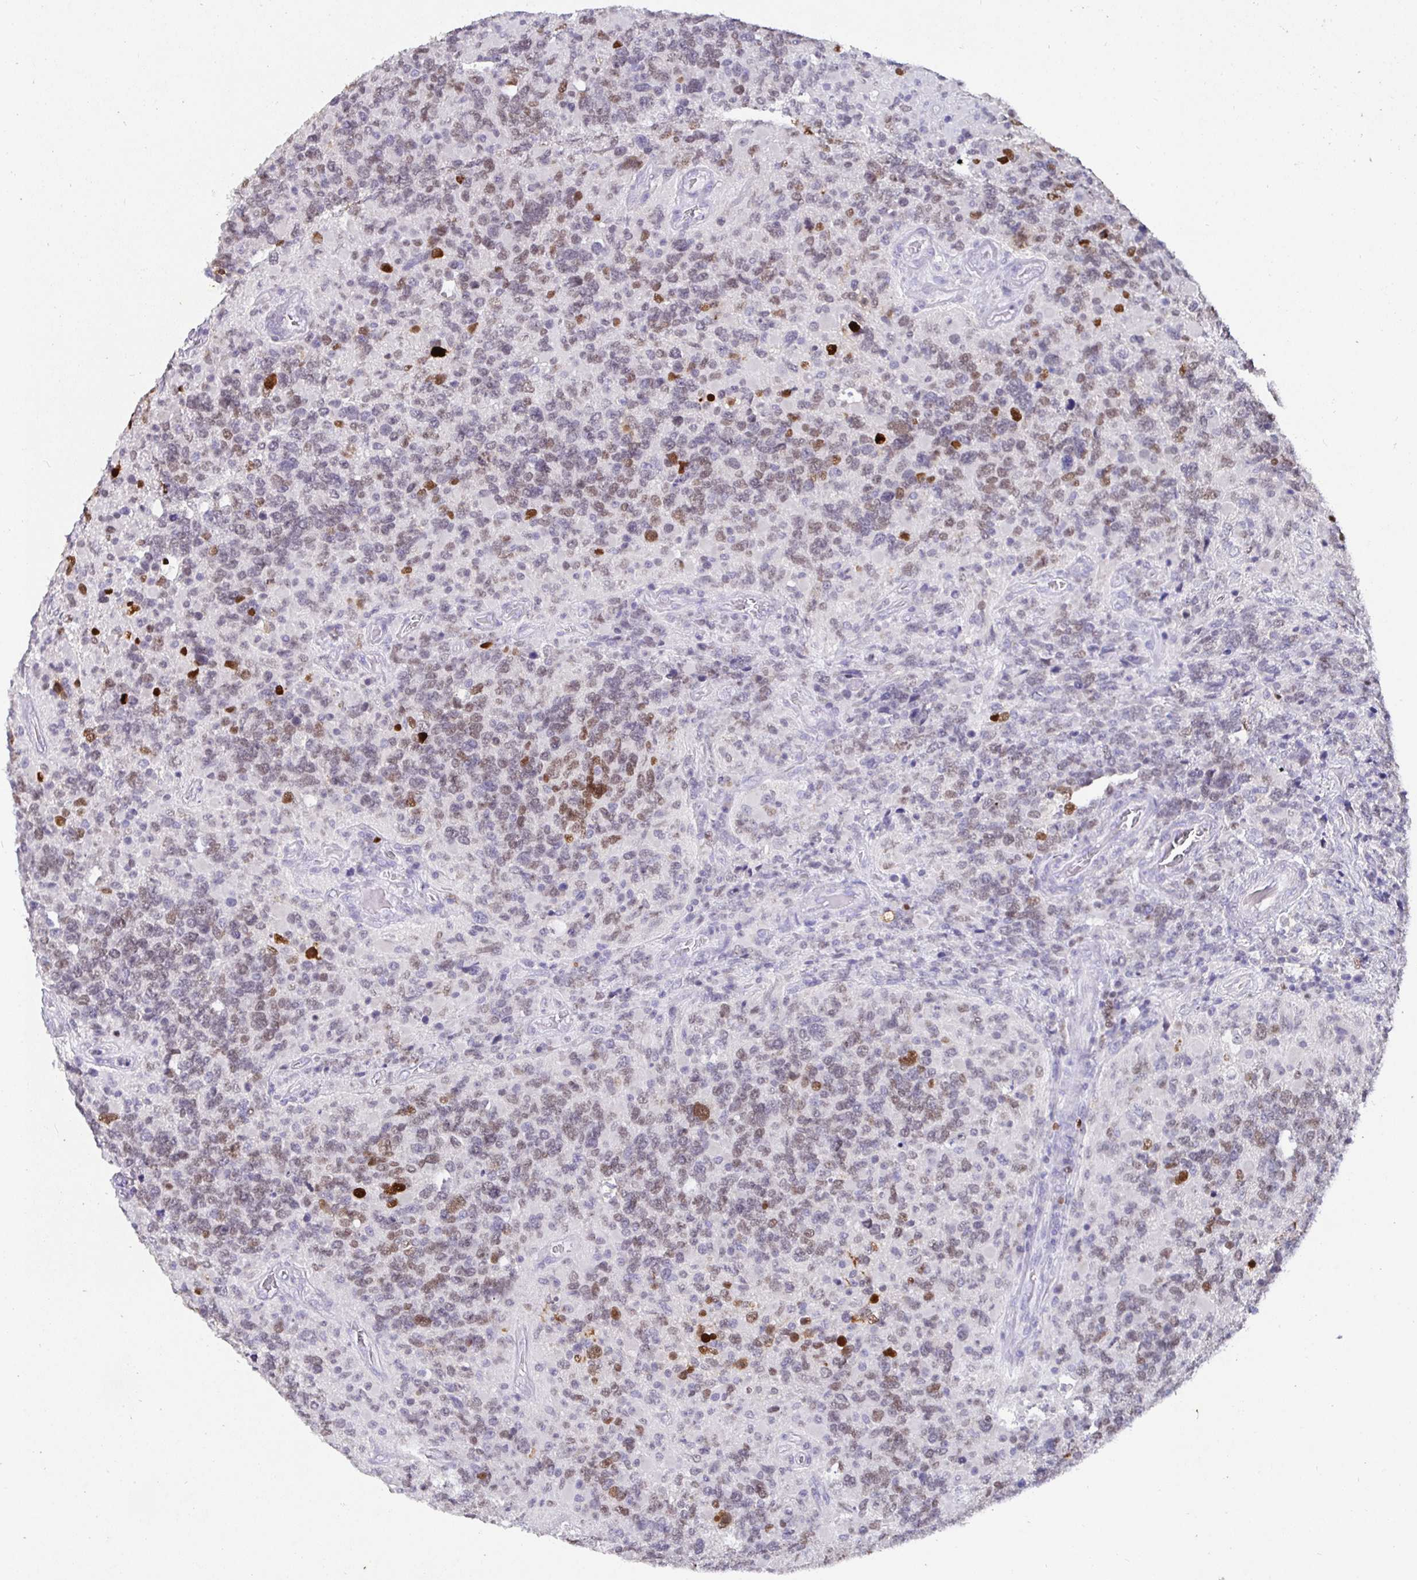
{"staining": {"intensity": "moderate", "quantity": "<25%", "location": "nuclear"}, "tissue": "glioma", "cell_type": "Tumor cells", "image_type": "cancer", "snomed": [{"axis": "morphology", "description": "Glioma, malignant, High grade"}, {"axis": "topography", "description": "Brain"}], "caption": "This histopathology image exhibits immunohistochemistry (IHC) staining of human high-grade glioma (malignant), with low moderate nuclear expression in approximately <25% of tumor cells.", "gene": "SATB1", "patient": {"sex": "female", "age": 40}}